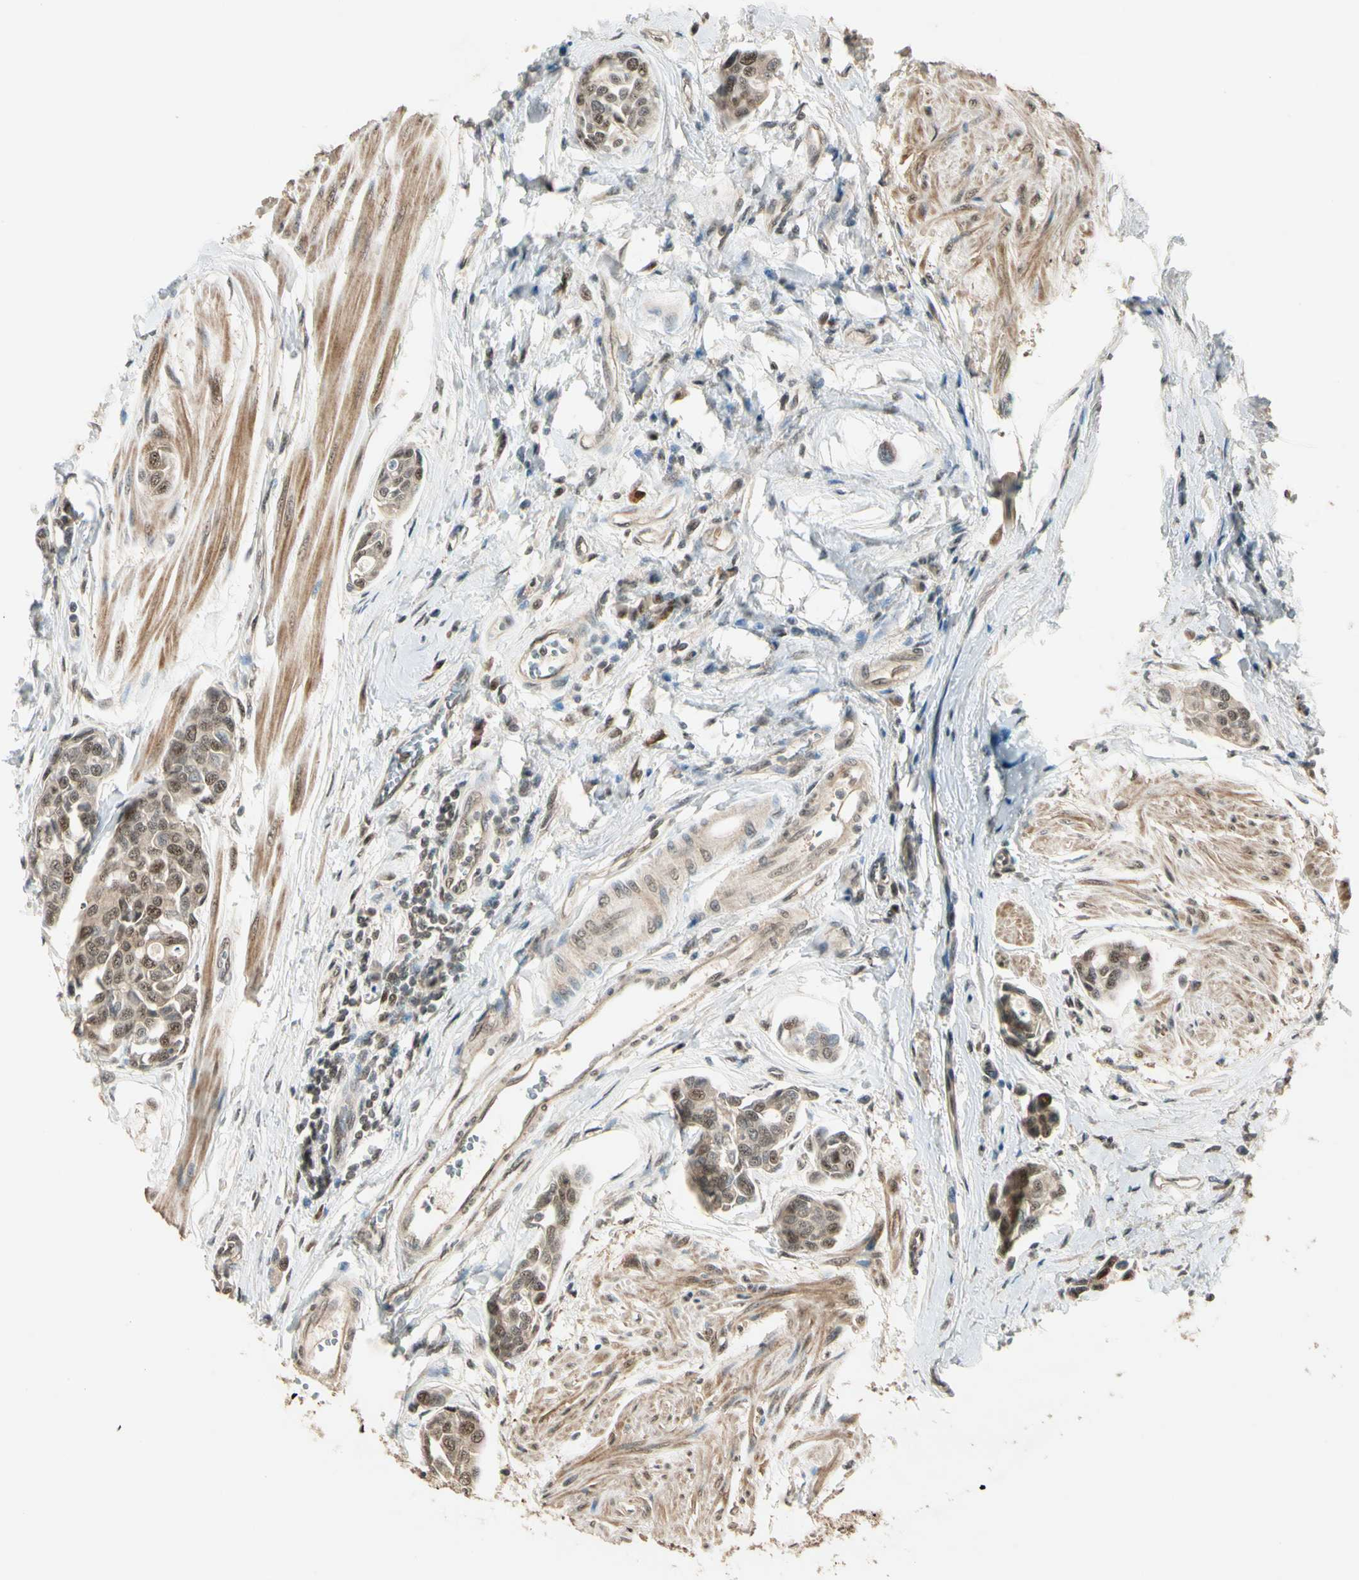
{"staining": {"intensity": "moderate", "quantity": ">75%", "location": "cytoplasmic/membranous,nuclear"}, "tissue": "urothelial cancer", "cell_type": "Tumor cells", "image_type": "cancer", "snomed": [{"axis": "morphology", "description": "Urothelial carcinoma, High grade"}, {"axis": "topography", "description": "Urinary bladder"}], "caption": "An IHC histopathology image of tumor tissue is shown. Protein staining in brown labels moderate cytoplasmic/membranous and nuclear positivity in urothelial carcinoma (high-grade) within tumor cells.", "gene": "MCPH1", "patient": {"sex": "male", "age": 78}}